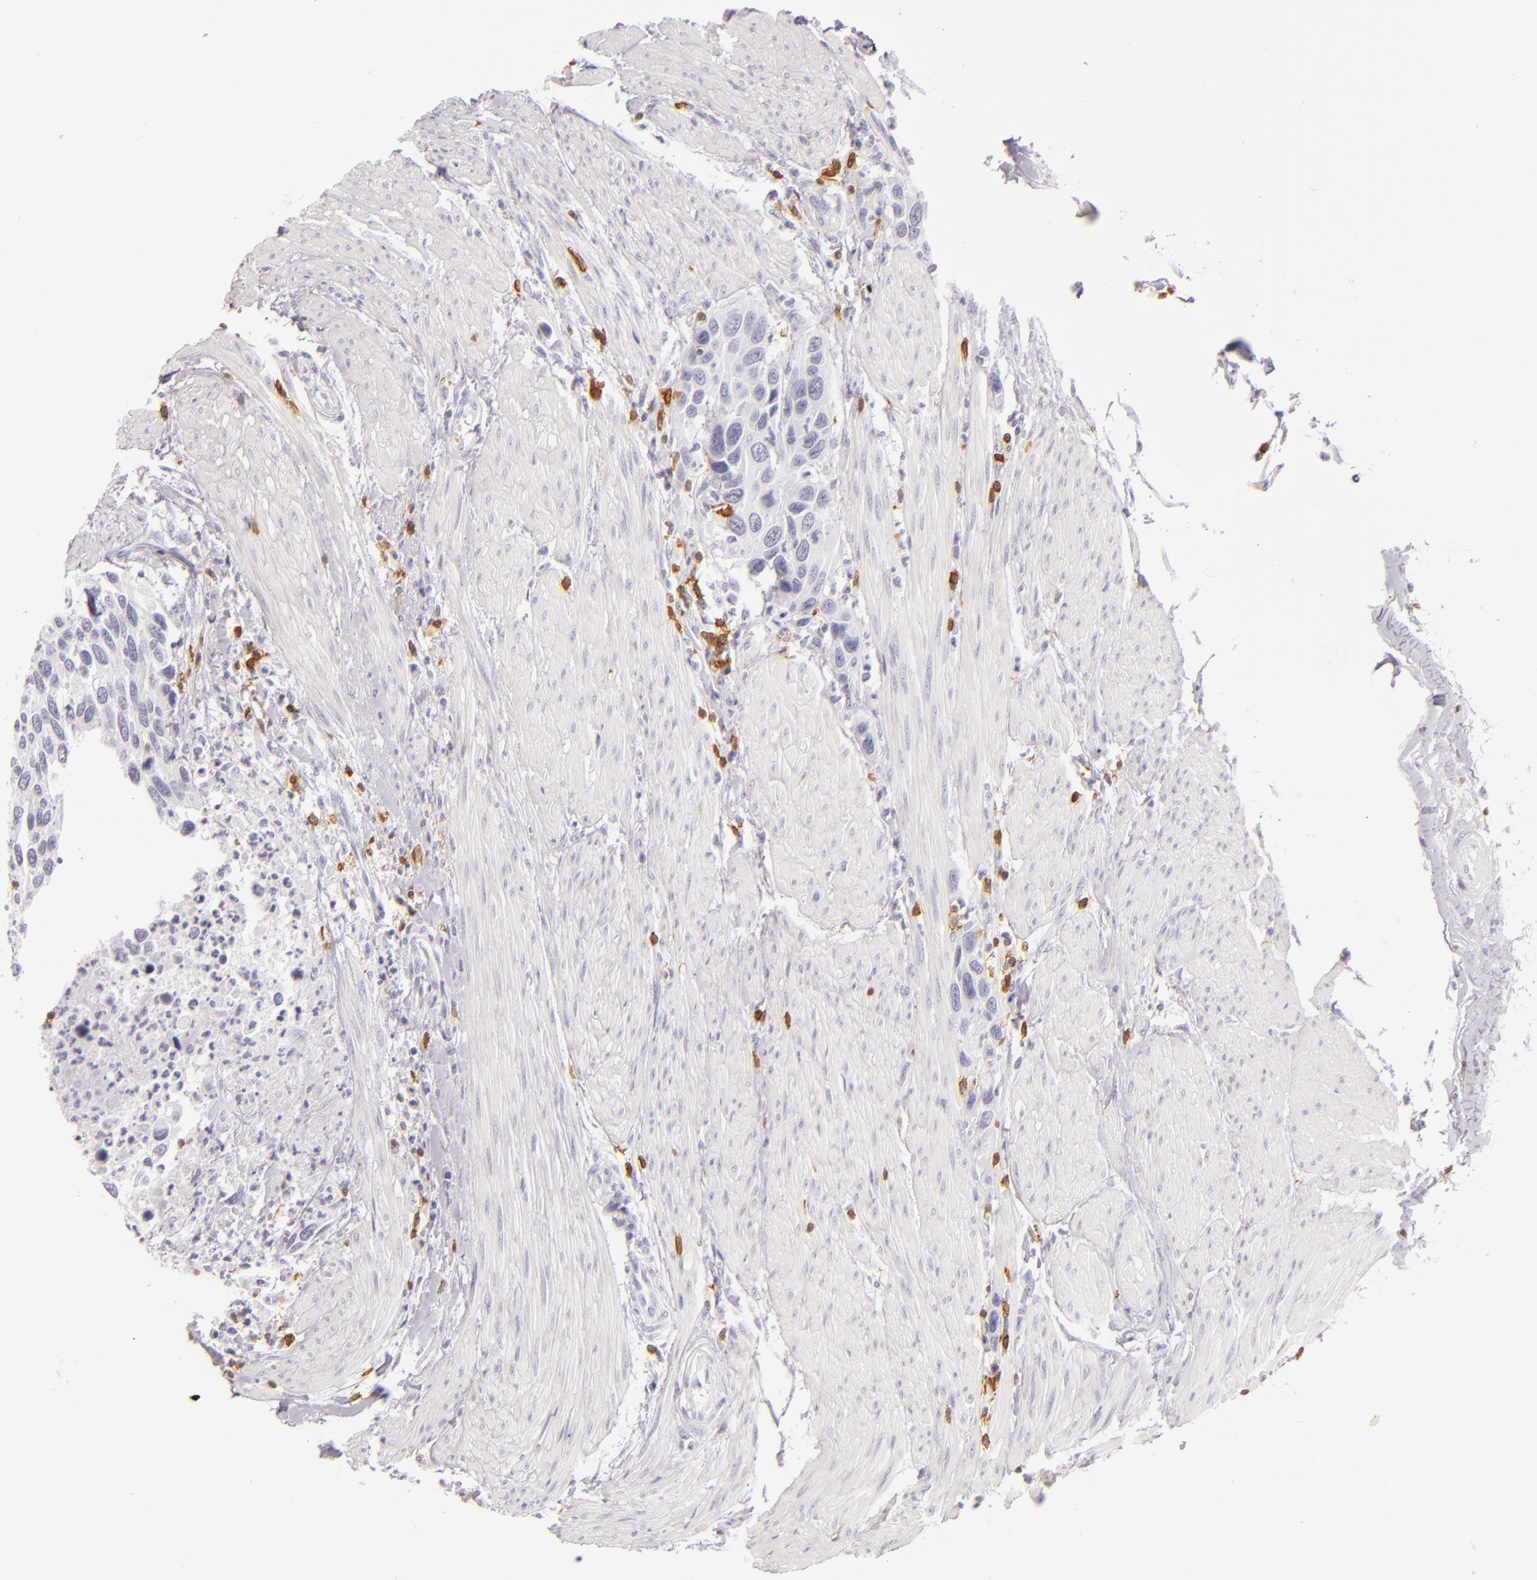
{"staining": {"intensity": "negative", "quantity": "none", "location": "none"}, "tissue": "urothelial cancer", "cell_type": "Tumor cells", "image_type": "cancer", "snomed": [{"axis": "morphology", "description": "Urothelial carcinoma, High grade"}, {"axis": "topography", "description": "Urinary bladder"}], "caption": "High magnification brightfield microscopy of urothelial cancer stained with DAB (brown) and counterstained with hematoxylin (blue): tumor cells show no significant positivity.", "gene": "LAT", "patient": {"sex": "male", "age": 66}}